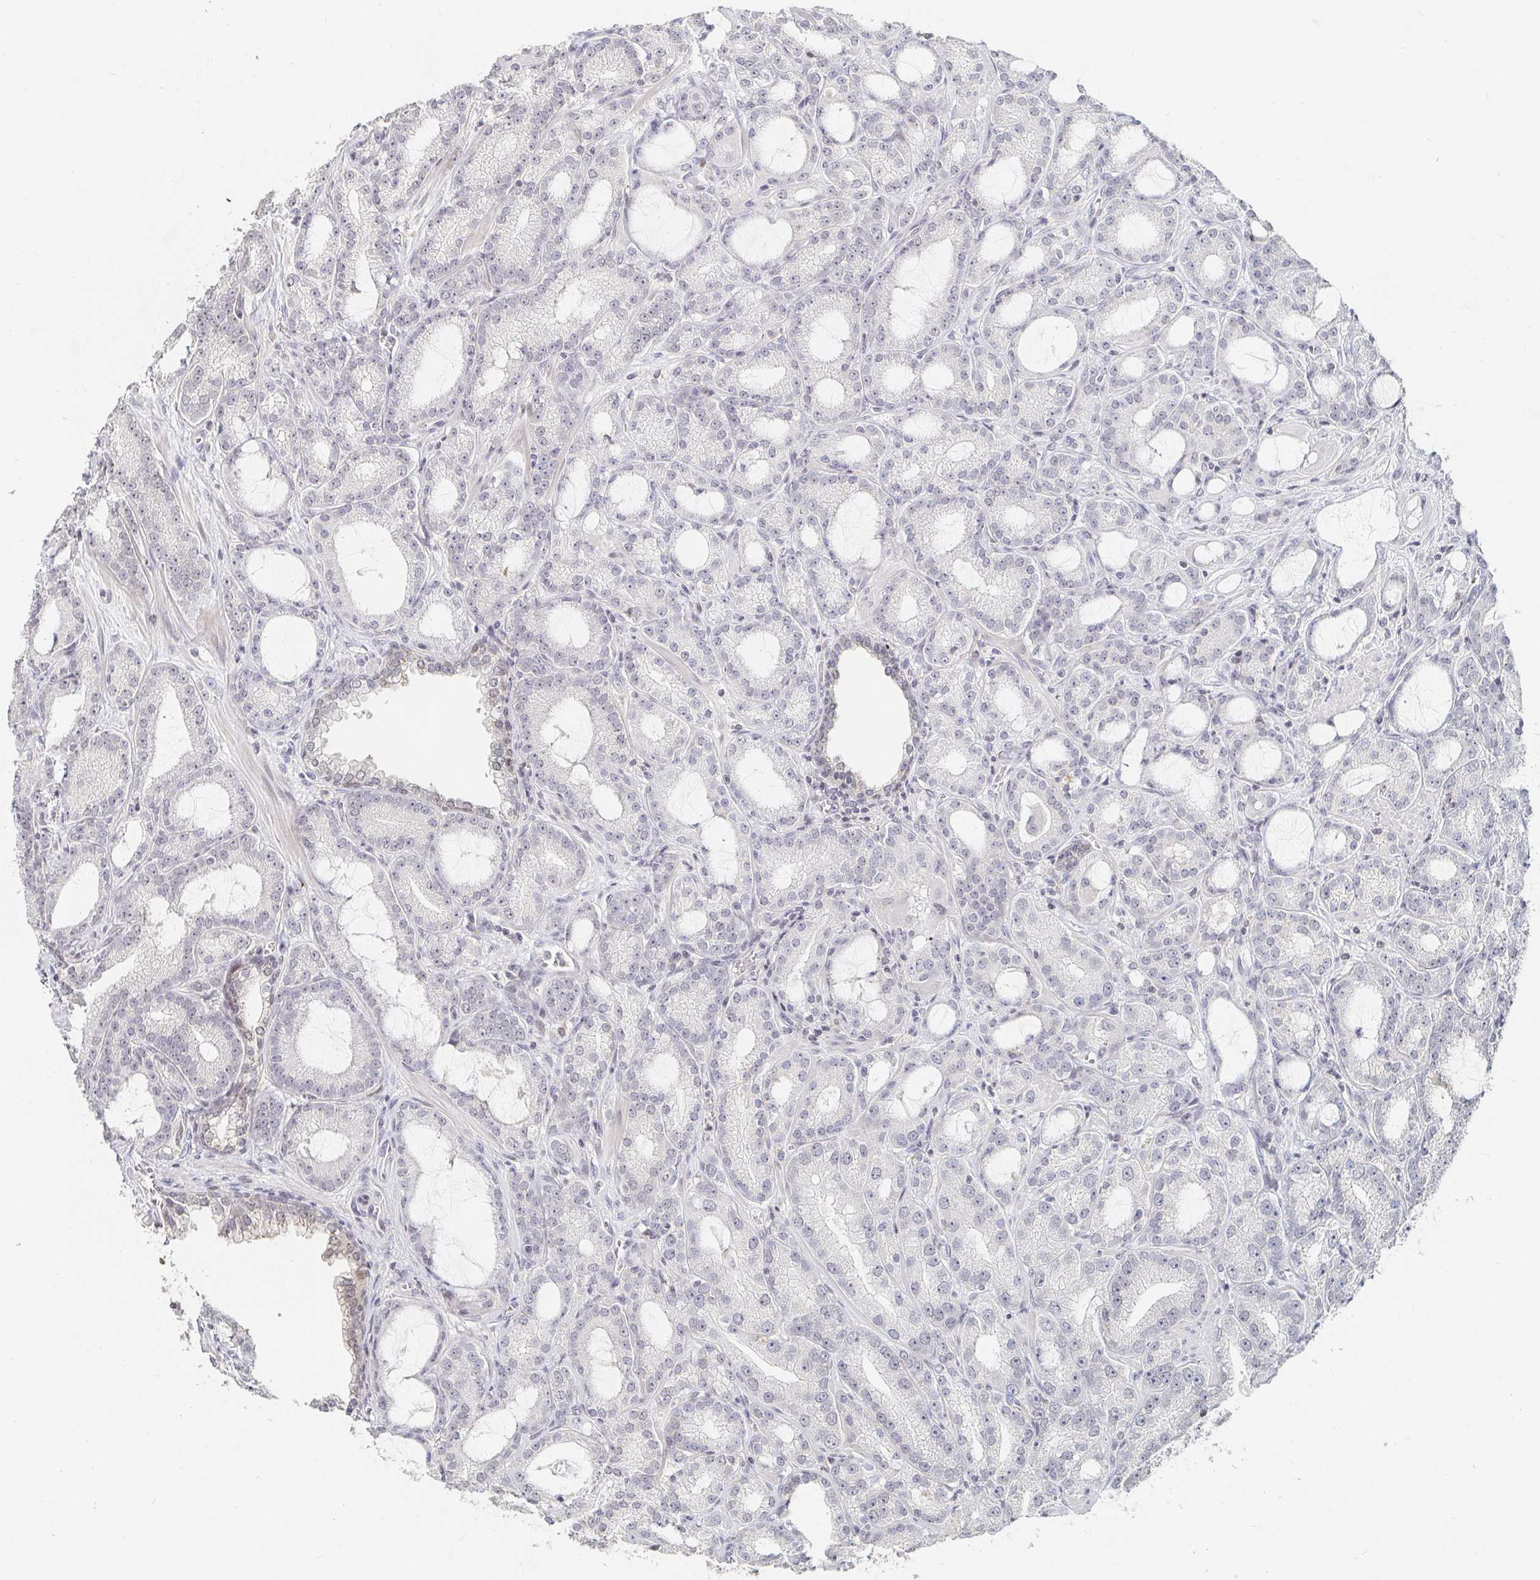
{"staining": {"intensity": "negative", "quantity": "none", "location": "none"}, "tissue": "prostate cancer", "cell_type": "Tumor cells", "image_type": "cancer", "snomed": [{"axis": "morphology", "description": "Adenocarcinoma, High grade"}, {"axis": "topography", "description": "Prostate"}], "caption": "DAB immunohistochemical staining of high-grade adenocarcinoma (prostate) demonstrates no significant staining in tumor cells.", "gene": "NME9", "patient": {"sex": "male", "age": 65}}